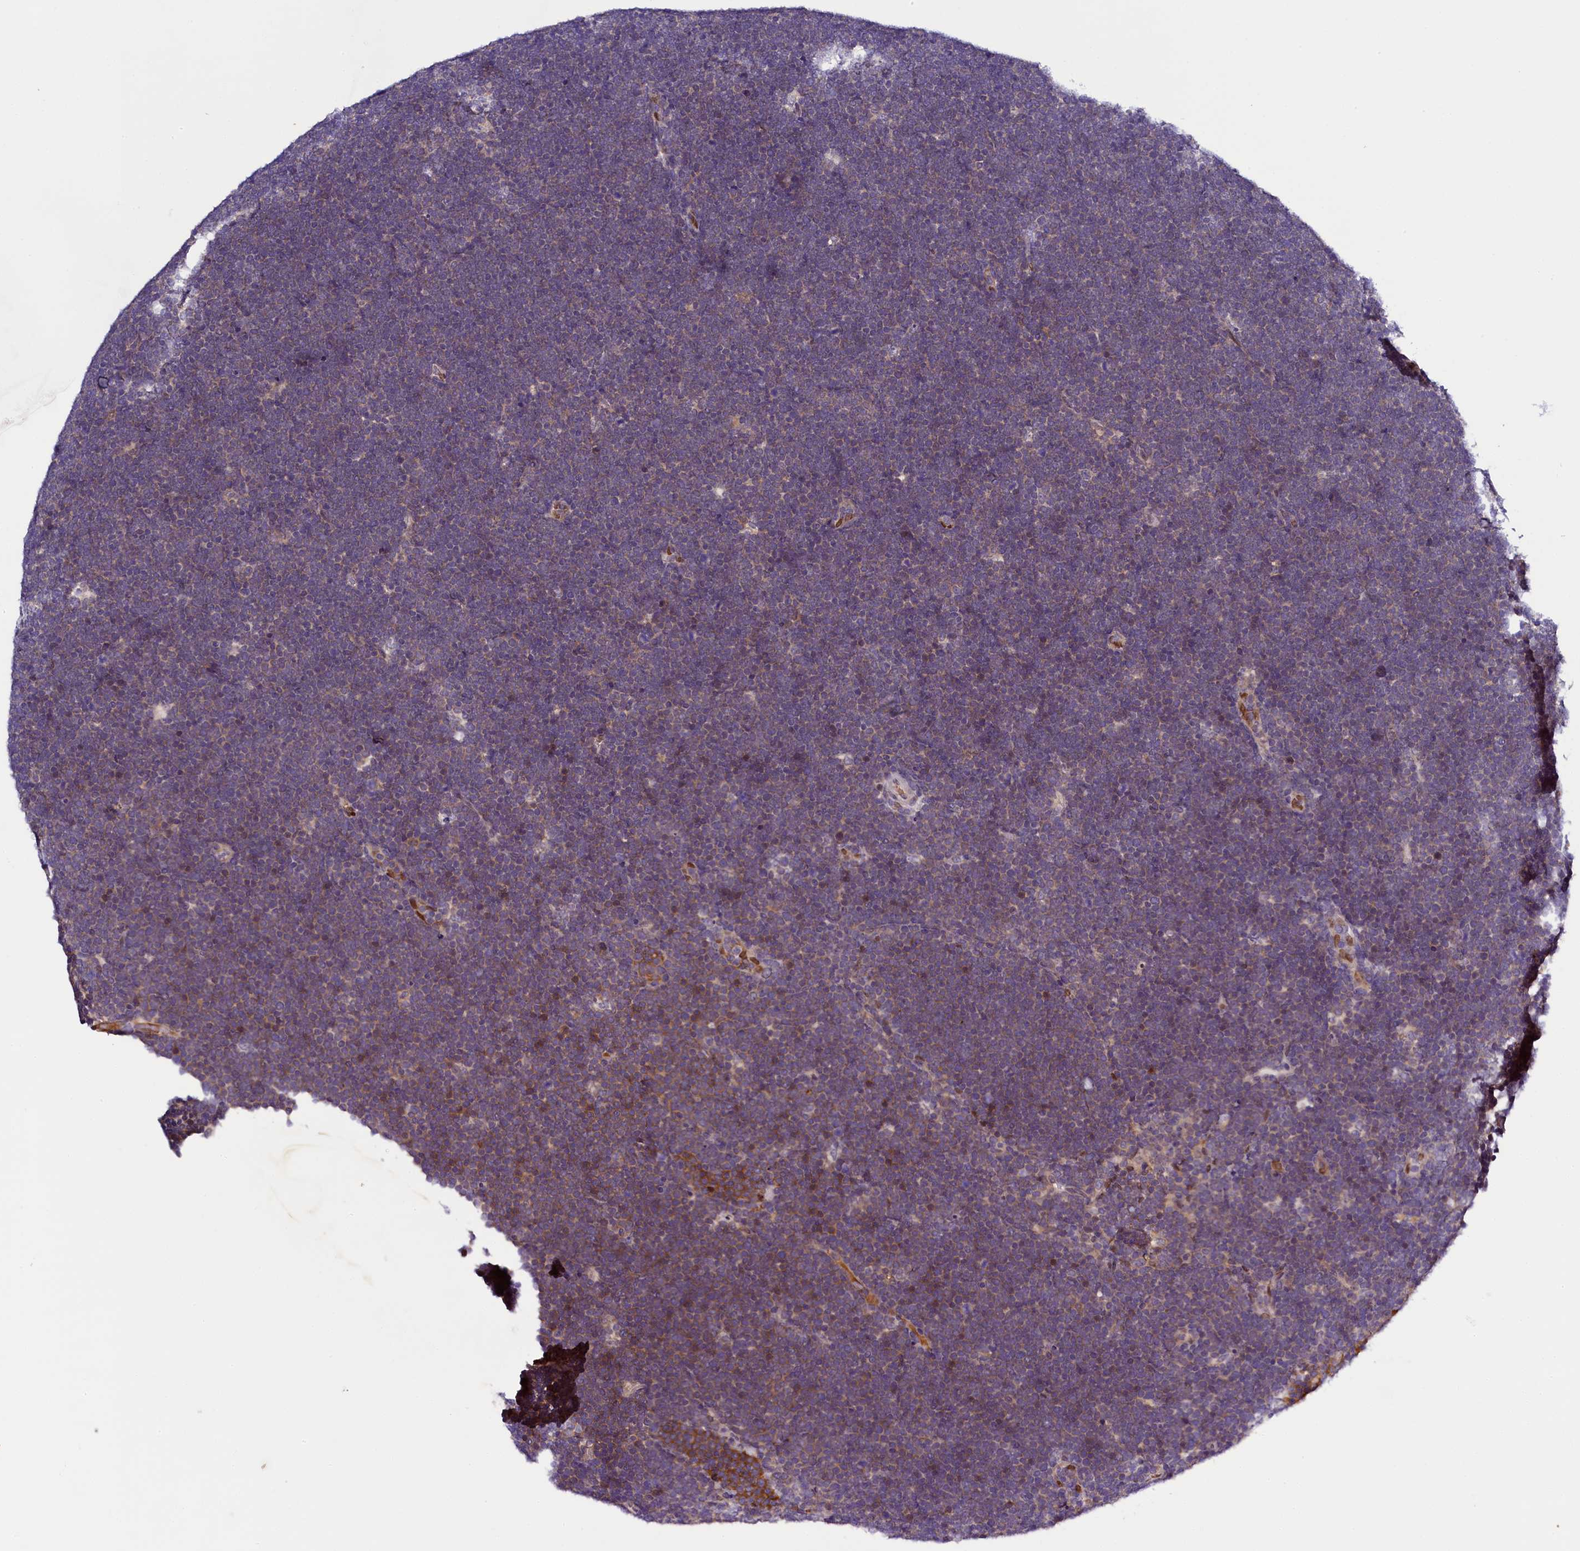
{"staining": {"intensity": "weak", "quantity": "<25%", "location": "cytoplasmic/membranous"}, "tissue": "lymphoma", "cell_type": "Tumor cells", "image_type": "cancer", "snomed": [{"axis": "morphology", "description": "Malignant lymphoma, non-Hodgkin's type, High grade"}, {"axis": "topography", "description": "Lymph node"}], "caption": "High-grade malignant lymphoma, non-Hodgkin's type was stained to show a protein in brown. There is no significant staining in tumor cells.", "gene": "ENKD1", "patient": {"sex": "male", "age": 13}}